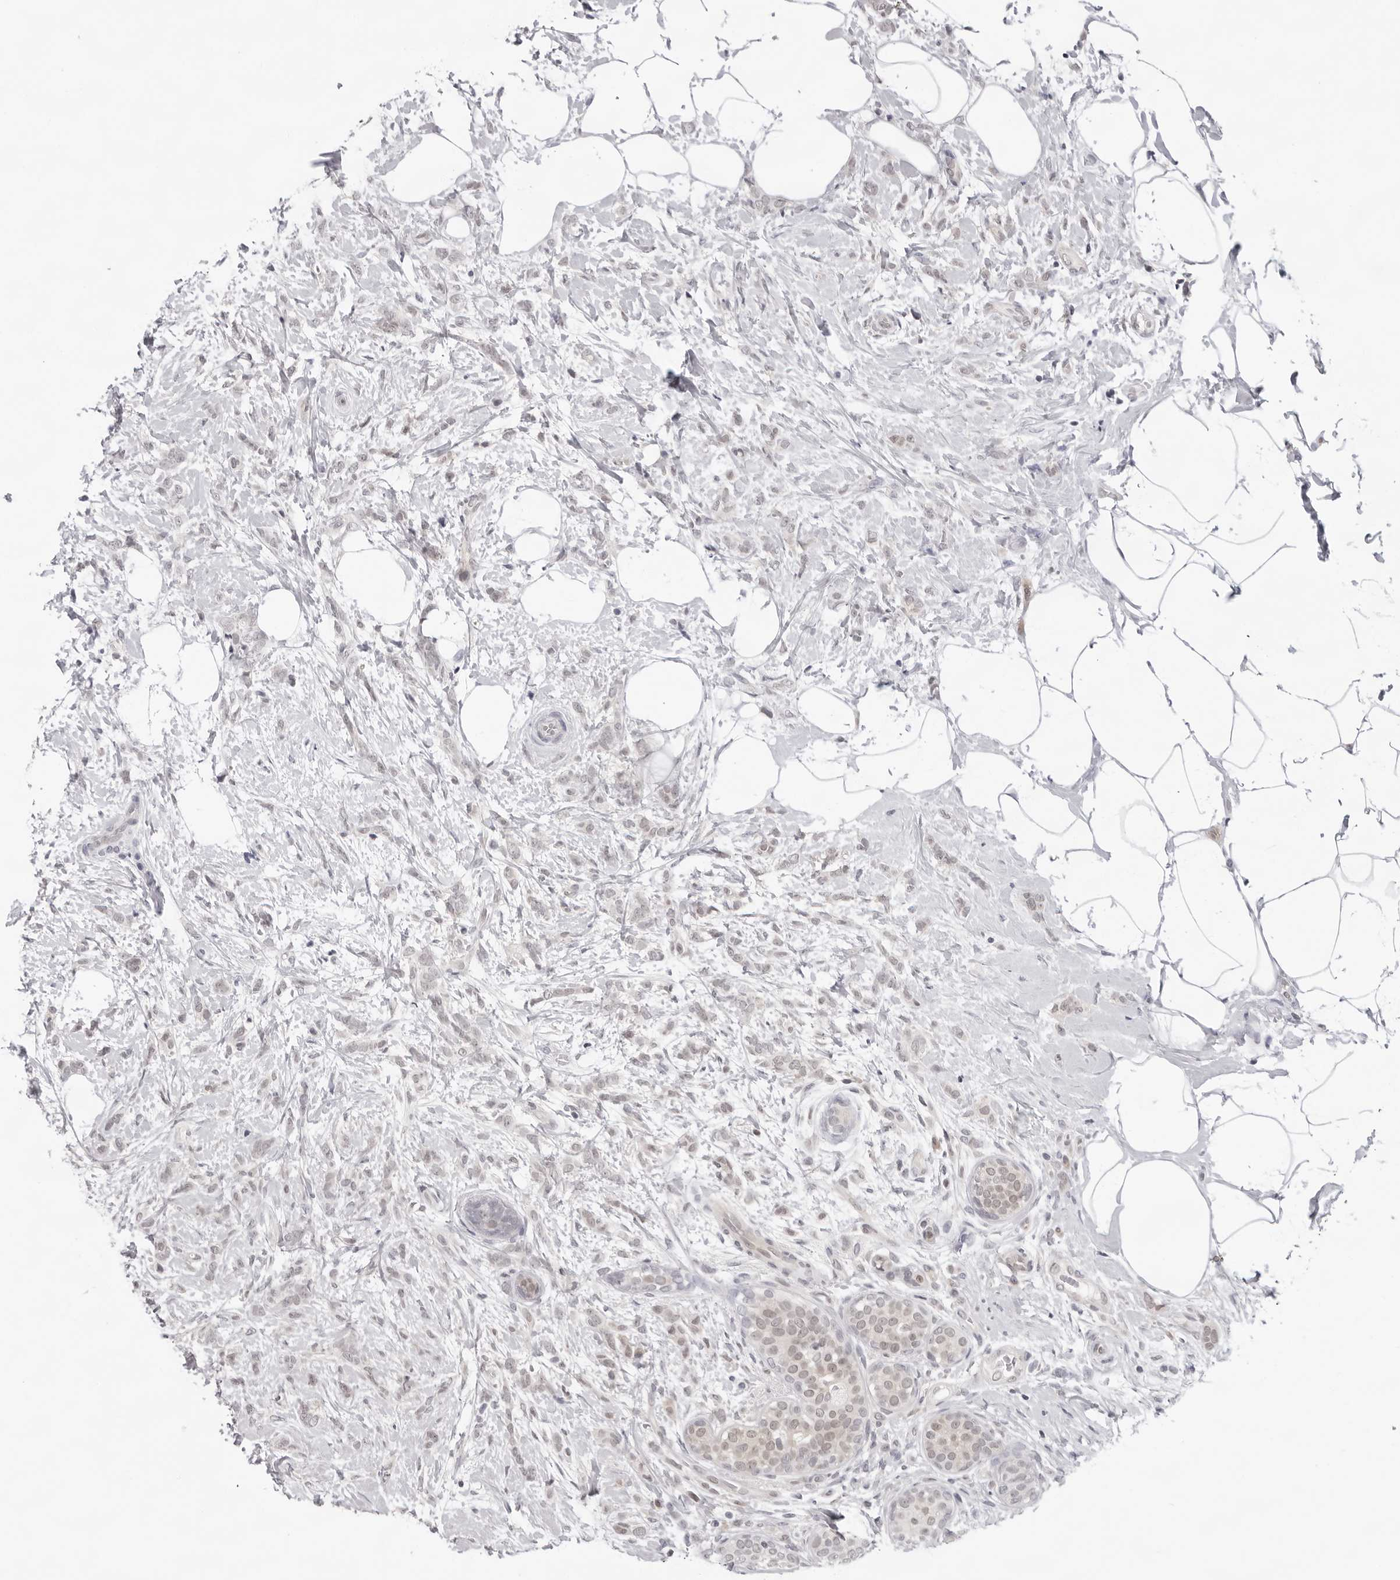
{"staining": {"intensity": "negative", "quantity": "none", "location": "none"}, "tissue": "breast cancer", "cell_type": "Tumor cells", "image_type": "cancer", "snomed": [{"axis": "morphology", "description": "Lobular carcinoma, in situ"}, {"axis": "morphology", "description": "Lobular carcinoma"}, {"axis": "topography", "description": "Breast"}], "caption": "Immunohistochemistry photomicrograph of neoplastic tissue: human breast lobular carcinoma stained with DAB displays no significant protein expression in tumor cells.", "gene": "CASP7", "patient": {"sex": "female", "age": 41}}